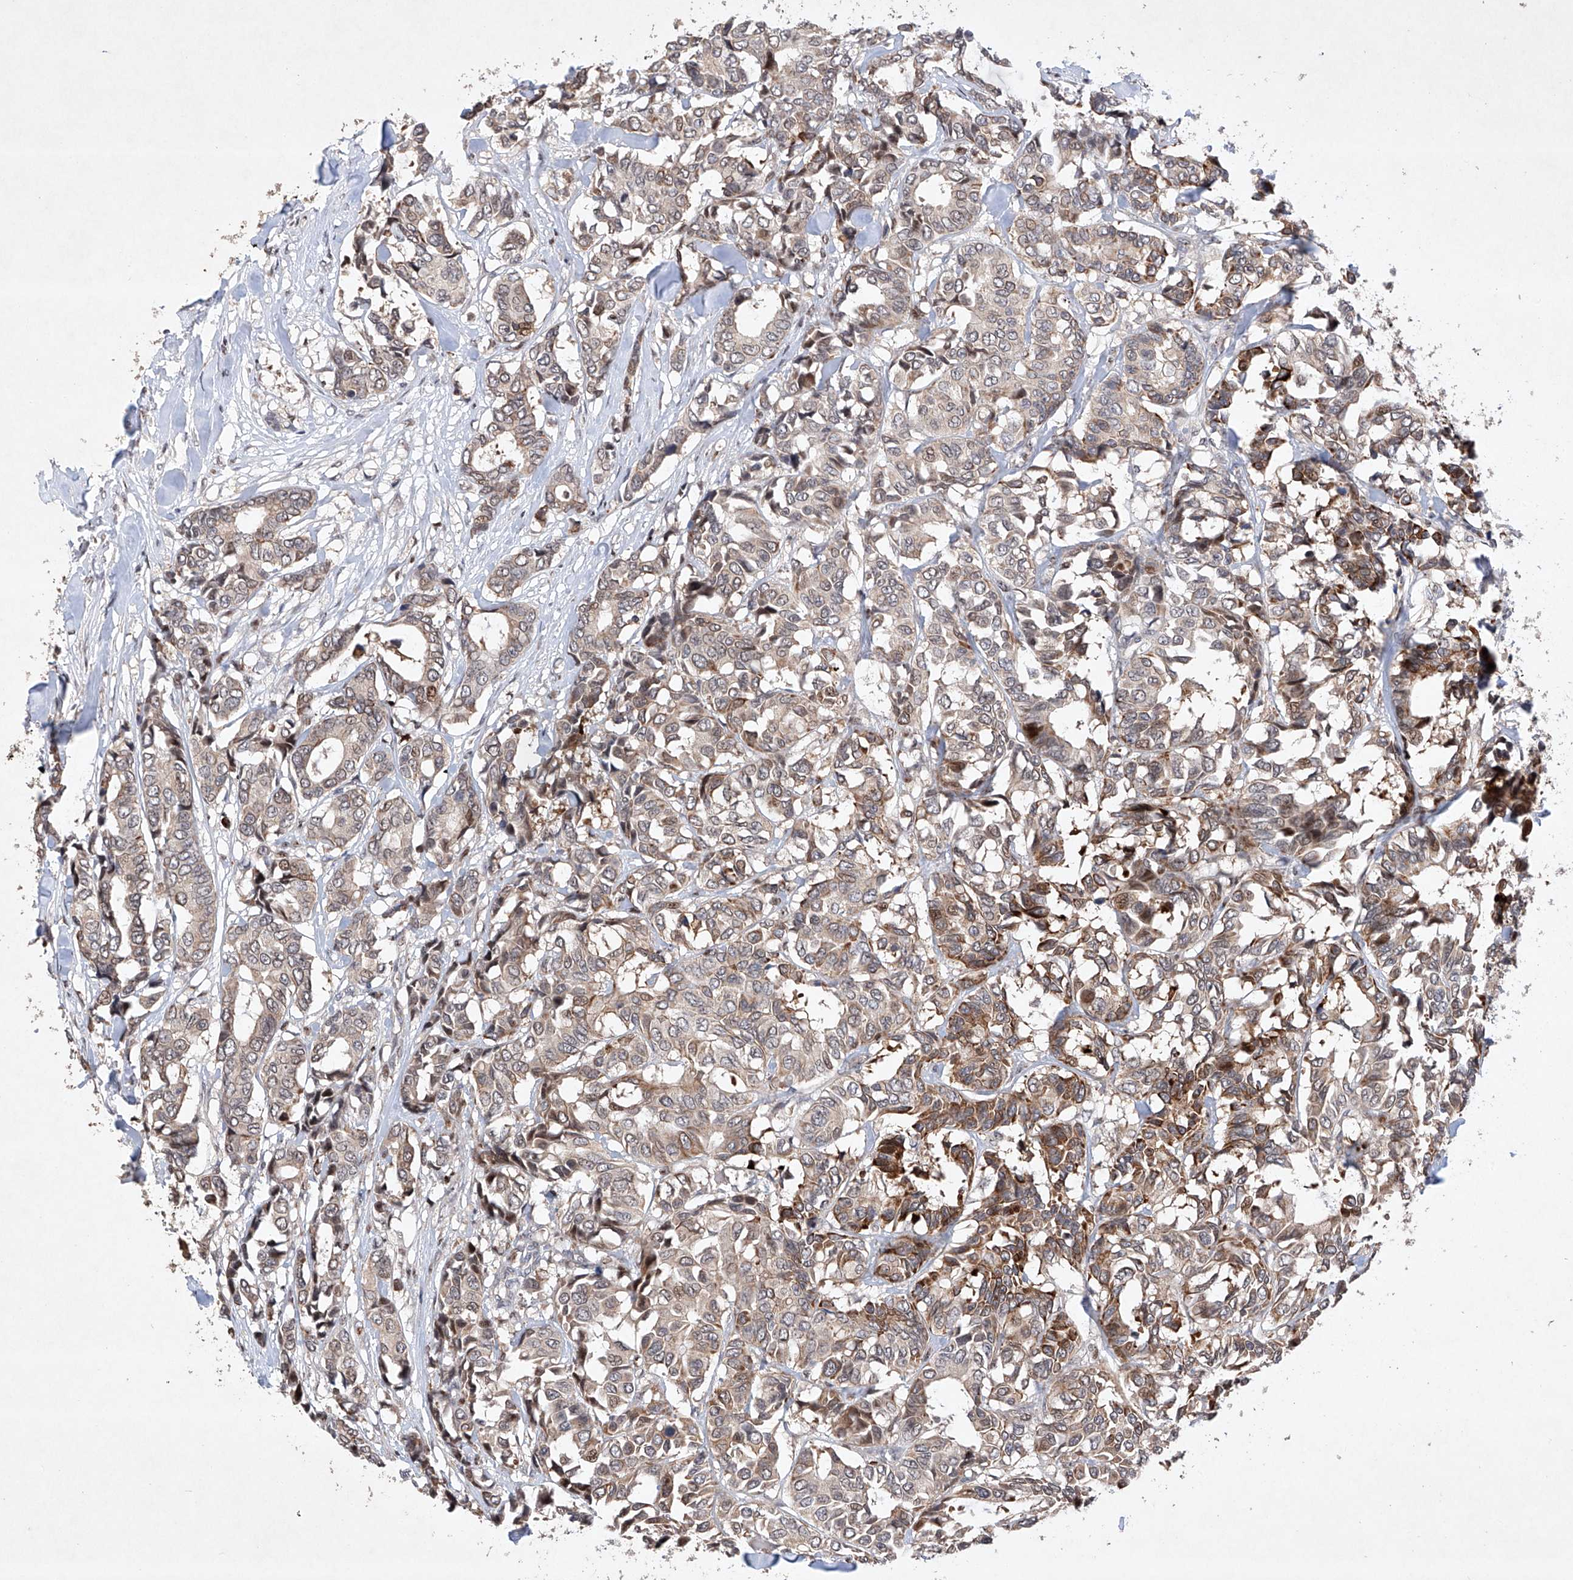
{"staining": {"intensity": "moderate", "quantity": "<25%", "location": "cytoplasmic/membranous"}, "tissue": "breast cancer", "cell_type": "Tumor cells", "image_type": "cancer", "snomed": [{"axis": "morphology", "description": "Duct carcinoma"}, {"axis": "topography", "description": "Breast"}], "caption": "A brown stain shows moderate cytoplasmic/membranous expression of a protein in human breast invasive ductal carcinoma tumor cells. (Brightfield microscopy of DAB IHC at high magnification).", "gene": "AFG1L", "patient": {"sex": "female", "age": 87}}